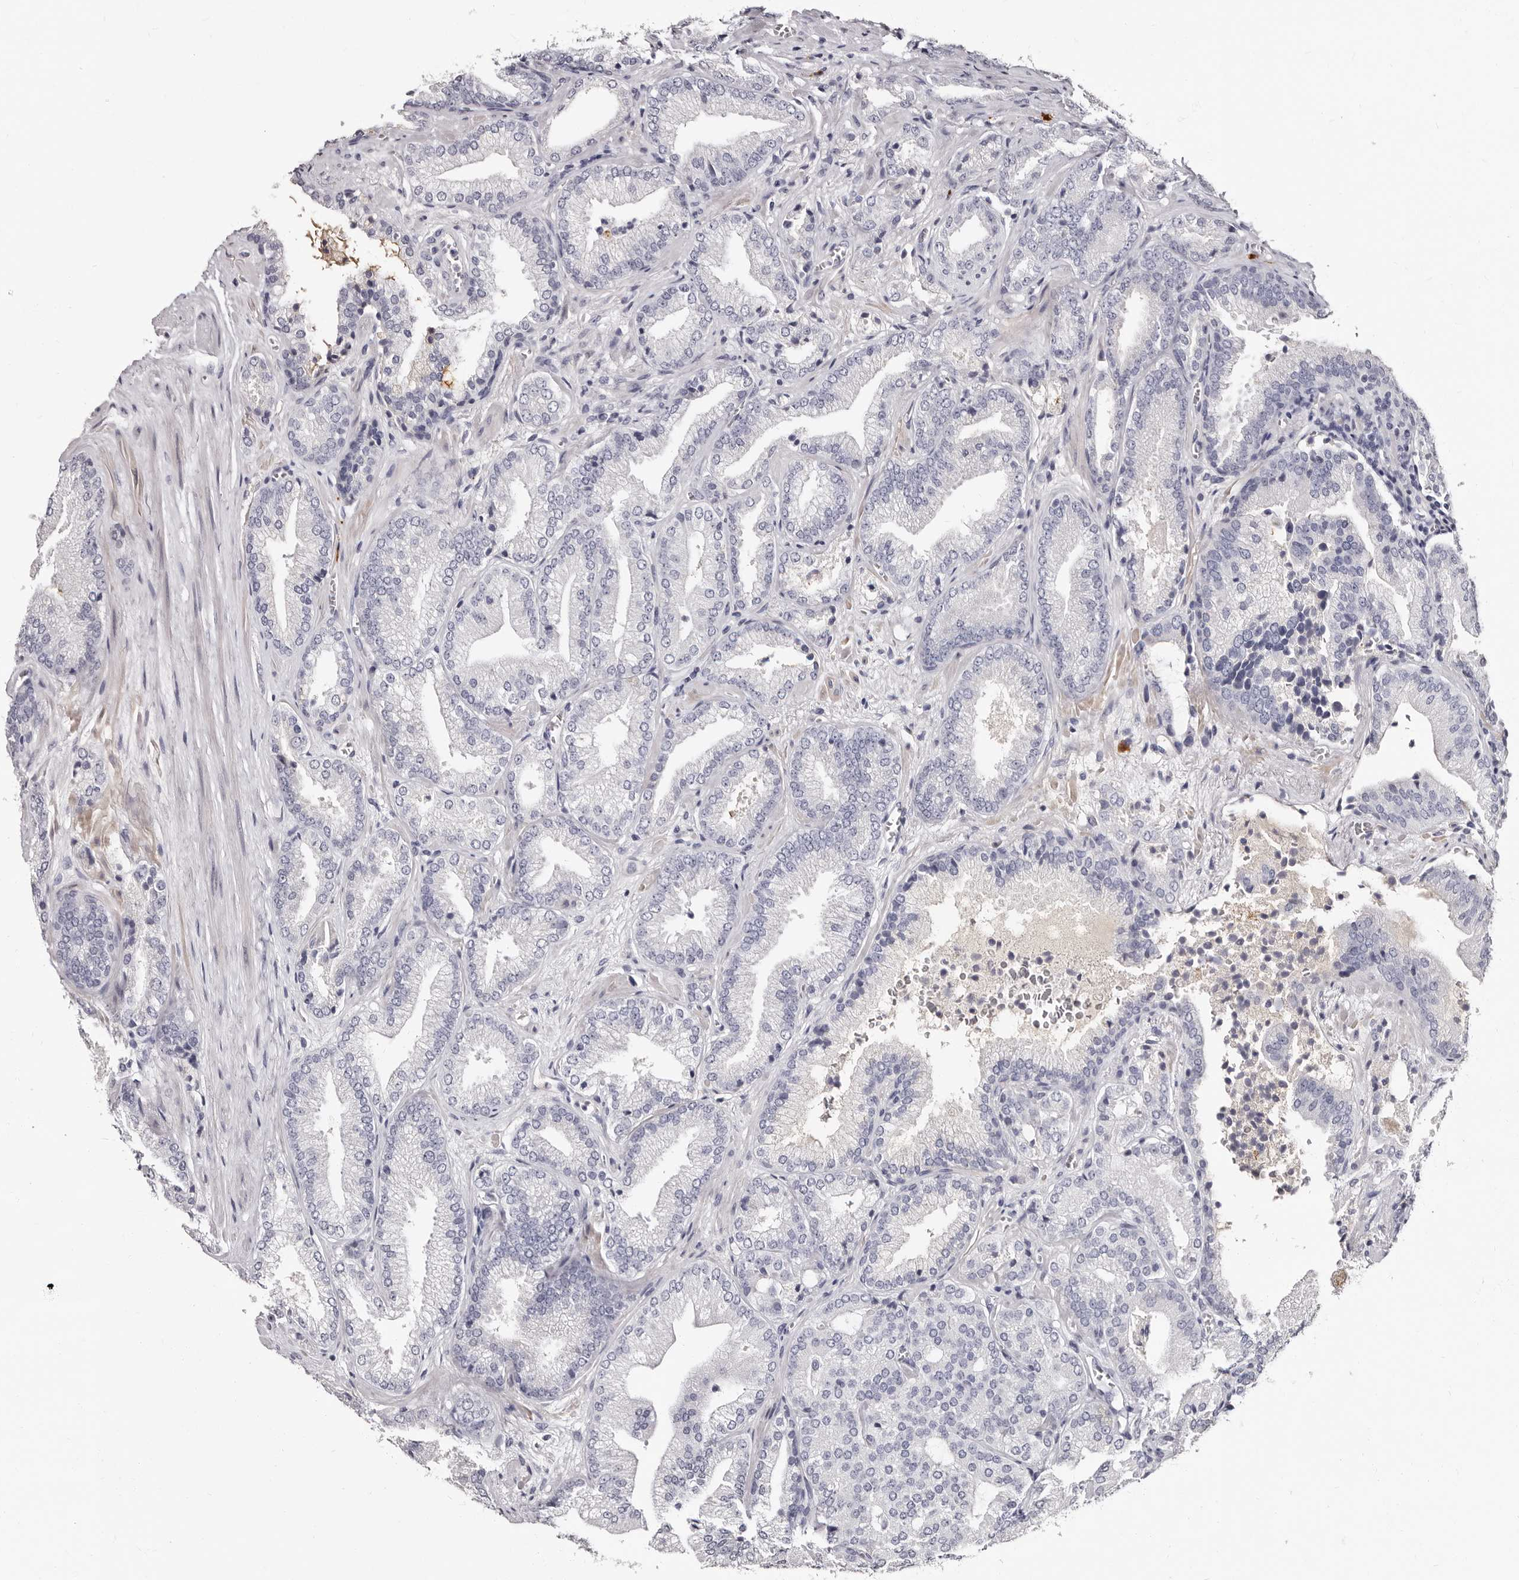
{"staining": {"intensity": "negative", "quantity": "none", "location": "none"}, "tissue": "prostate cancer", "cell_type": "Tumor cells", "image_type": "cancer", "snomed": [{"axis": "morphology", "description": "Adenocarcinoma, Low grade"}, {"axis": "topography", "description": "Prostate"}], "caption": "IHC of human prostate adenocarcinoma (low-grade) exhibits no staining in tumor cells.", "gene": "TBC1D22B", "patient": {"sex": "male", "age": 62}}